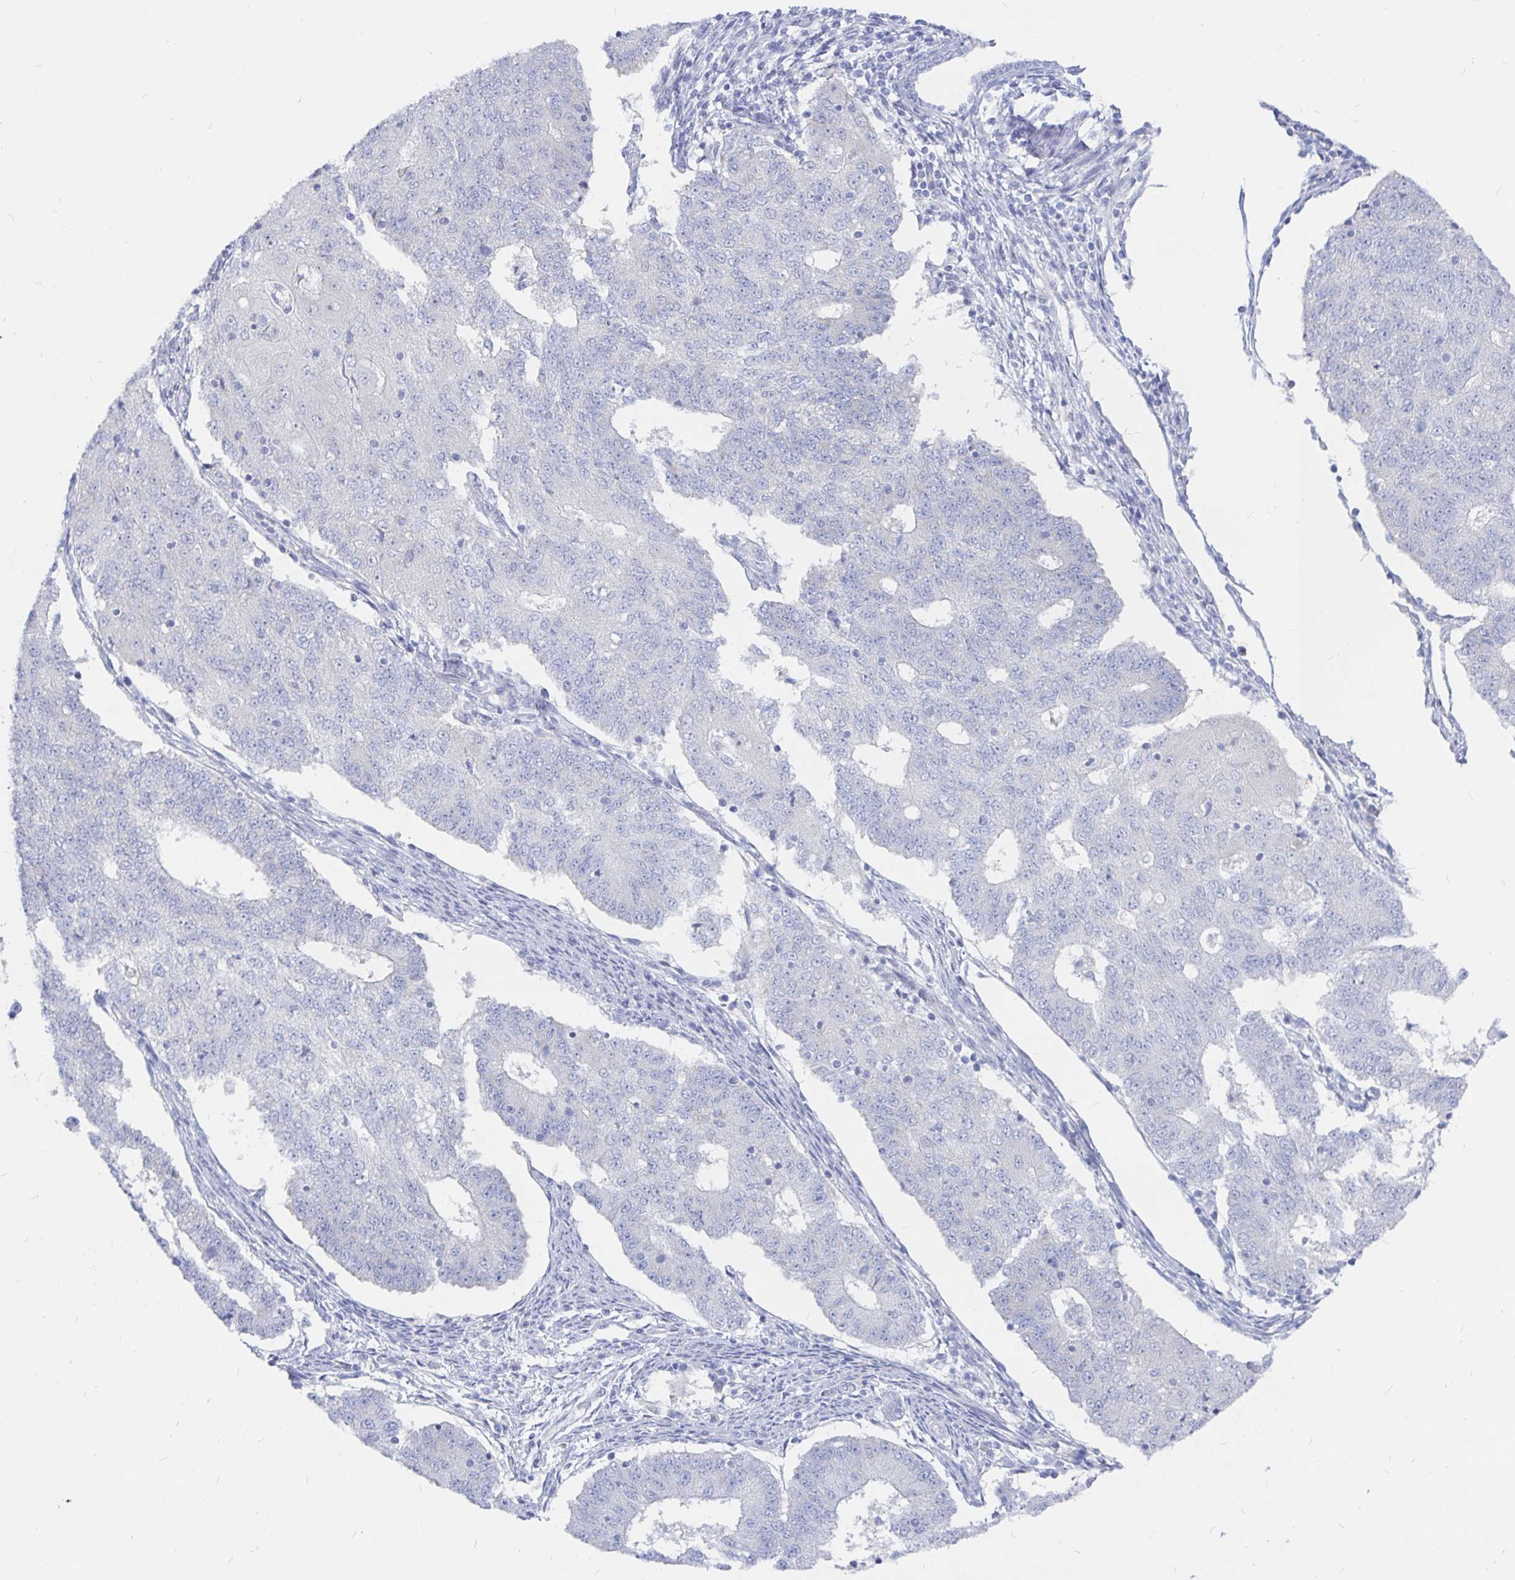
{"staining": {"intensity": "negative", "quantity": "none", "location": "none"}, "tissue": "endometrial cancer", "cell_type": "Tumor cells", "image_type": "cancer", "snomed": [{"axis": "morphology", "description": "Adenocarcinoma, NOS"}, {"axis": "topography", "description": "Endometrium"}], "caption": "This is a photomicrograph of immunohistochemistry (IHC) staining of endometrial cancer, which shows no expression in tumor cells.", "gene": "COX16", "patient": {"sex": "female", "age": 56}}